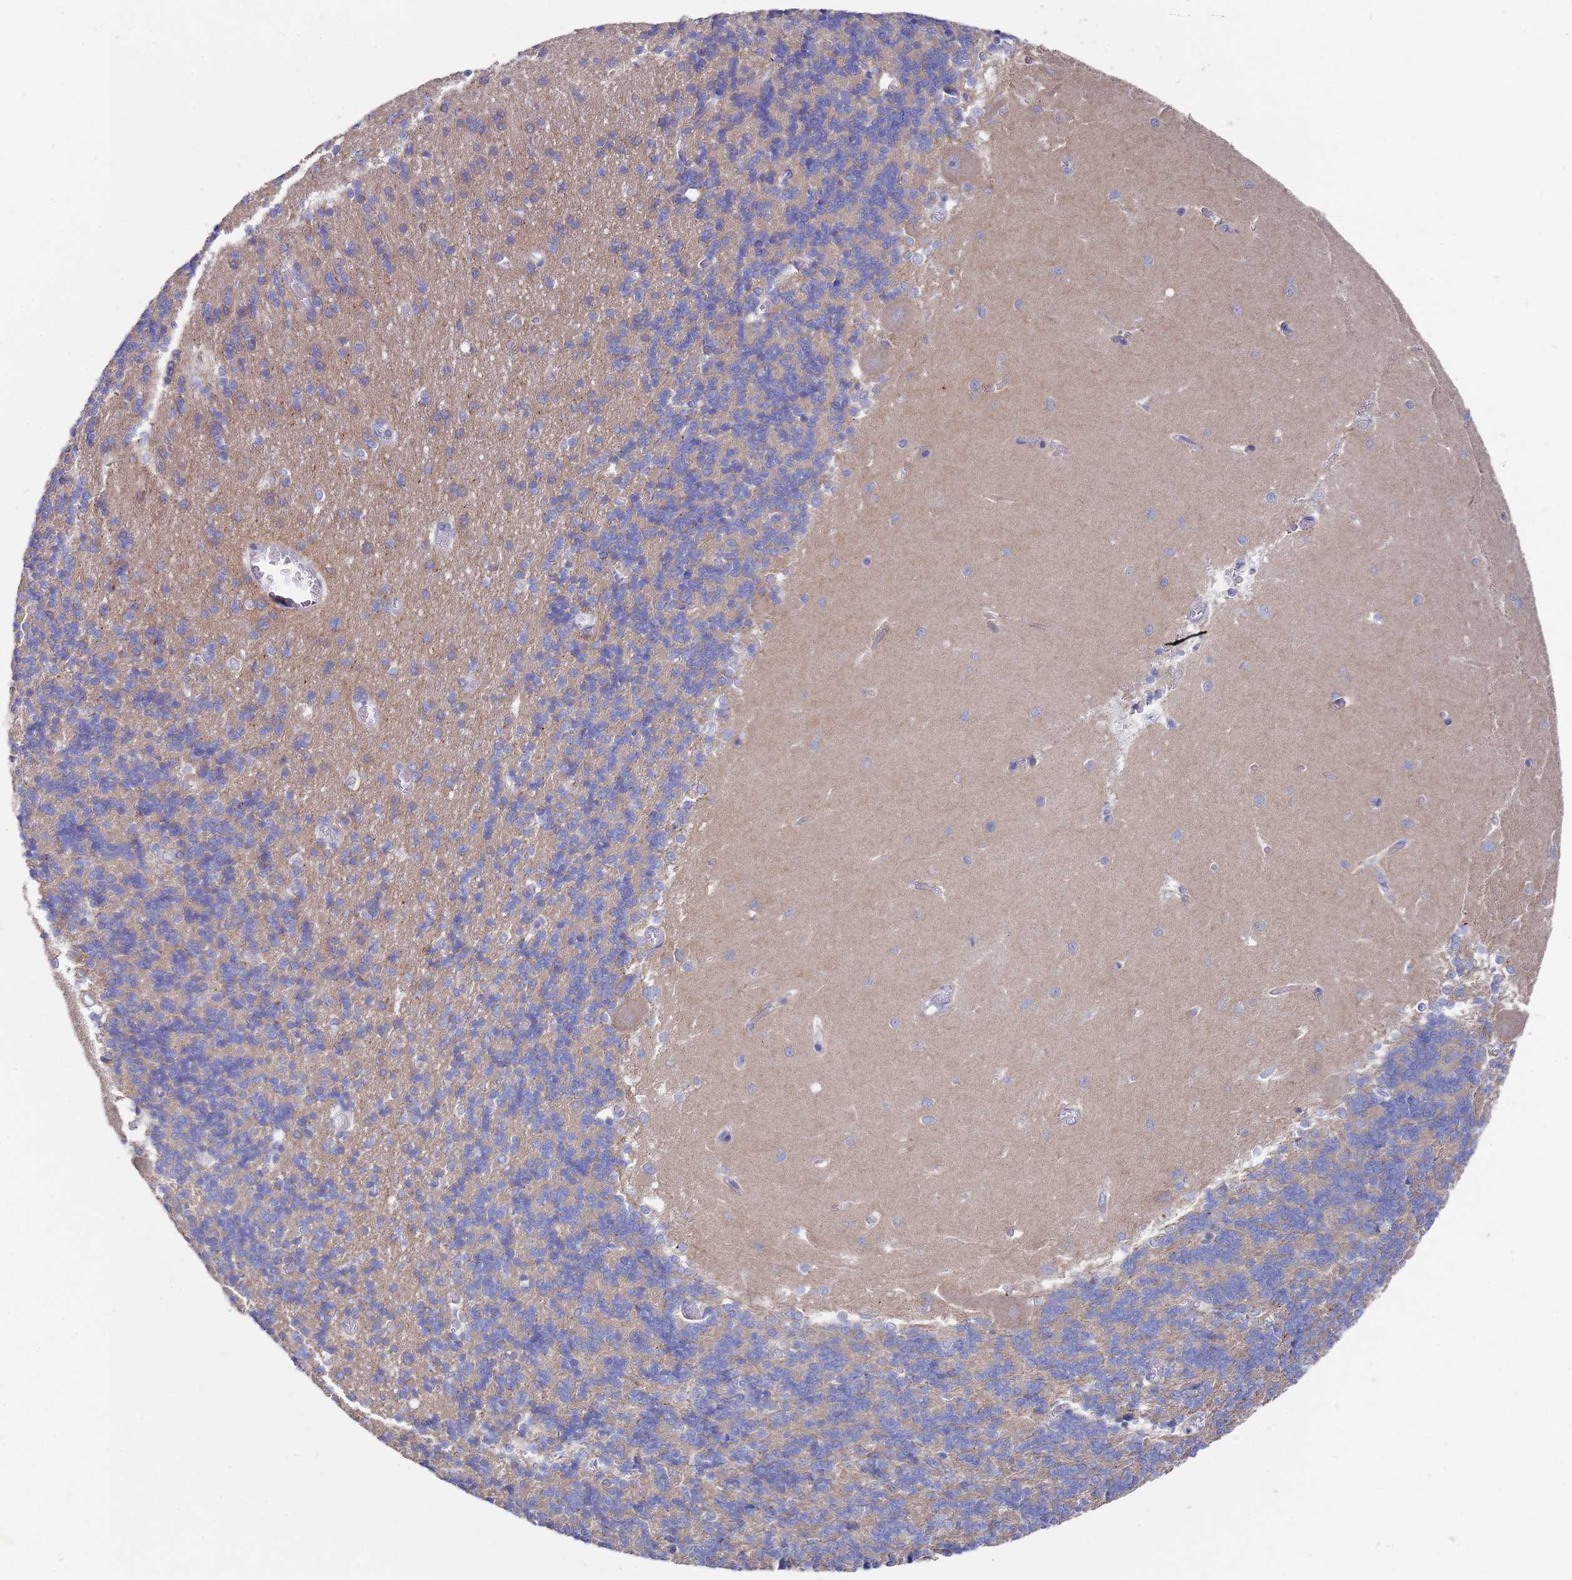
{"staining": {"intensity": "moderate", "quantity": "<25%", "location": "cytoplasmic/membranous"}, "tissue": "cerebellum", "cell_type": "Cells in granular layer", "image_type": "normal", "snomed": [{"axis": "morphology", "description": "Normal tissue, NOS"}, {"axis": "topography", "description": "Cerebellum"}], "caption": "A brown stain labels moderate cytoplasmic/membranous positivity of a protein in cells in granular layer of normal human cerebellum. Immunohistochemistry stains the protein of interest in brown and the nuclei are stained blue.", "gene": "SCAPER", "patient": {"sex": "male", "age": 37}}